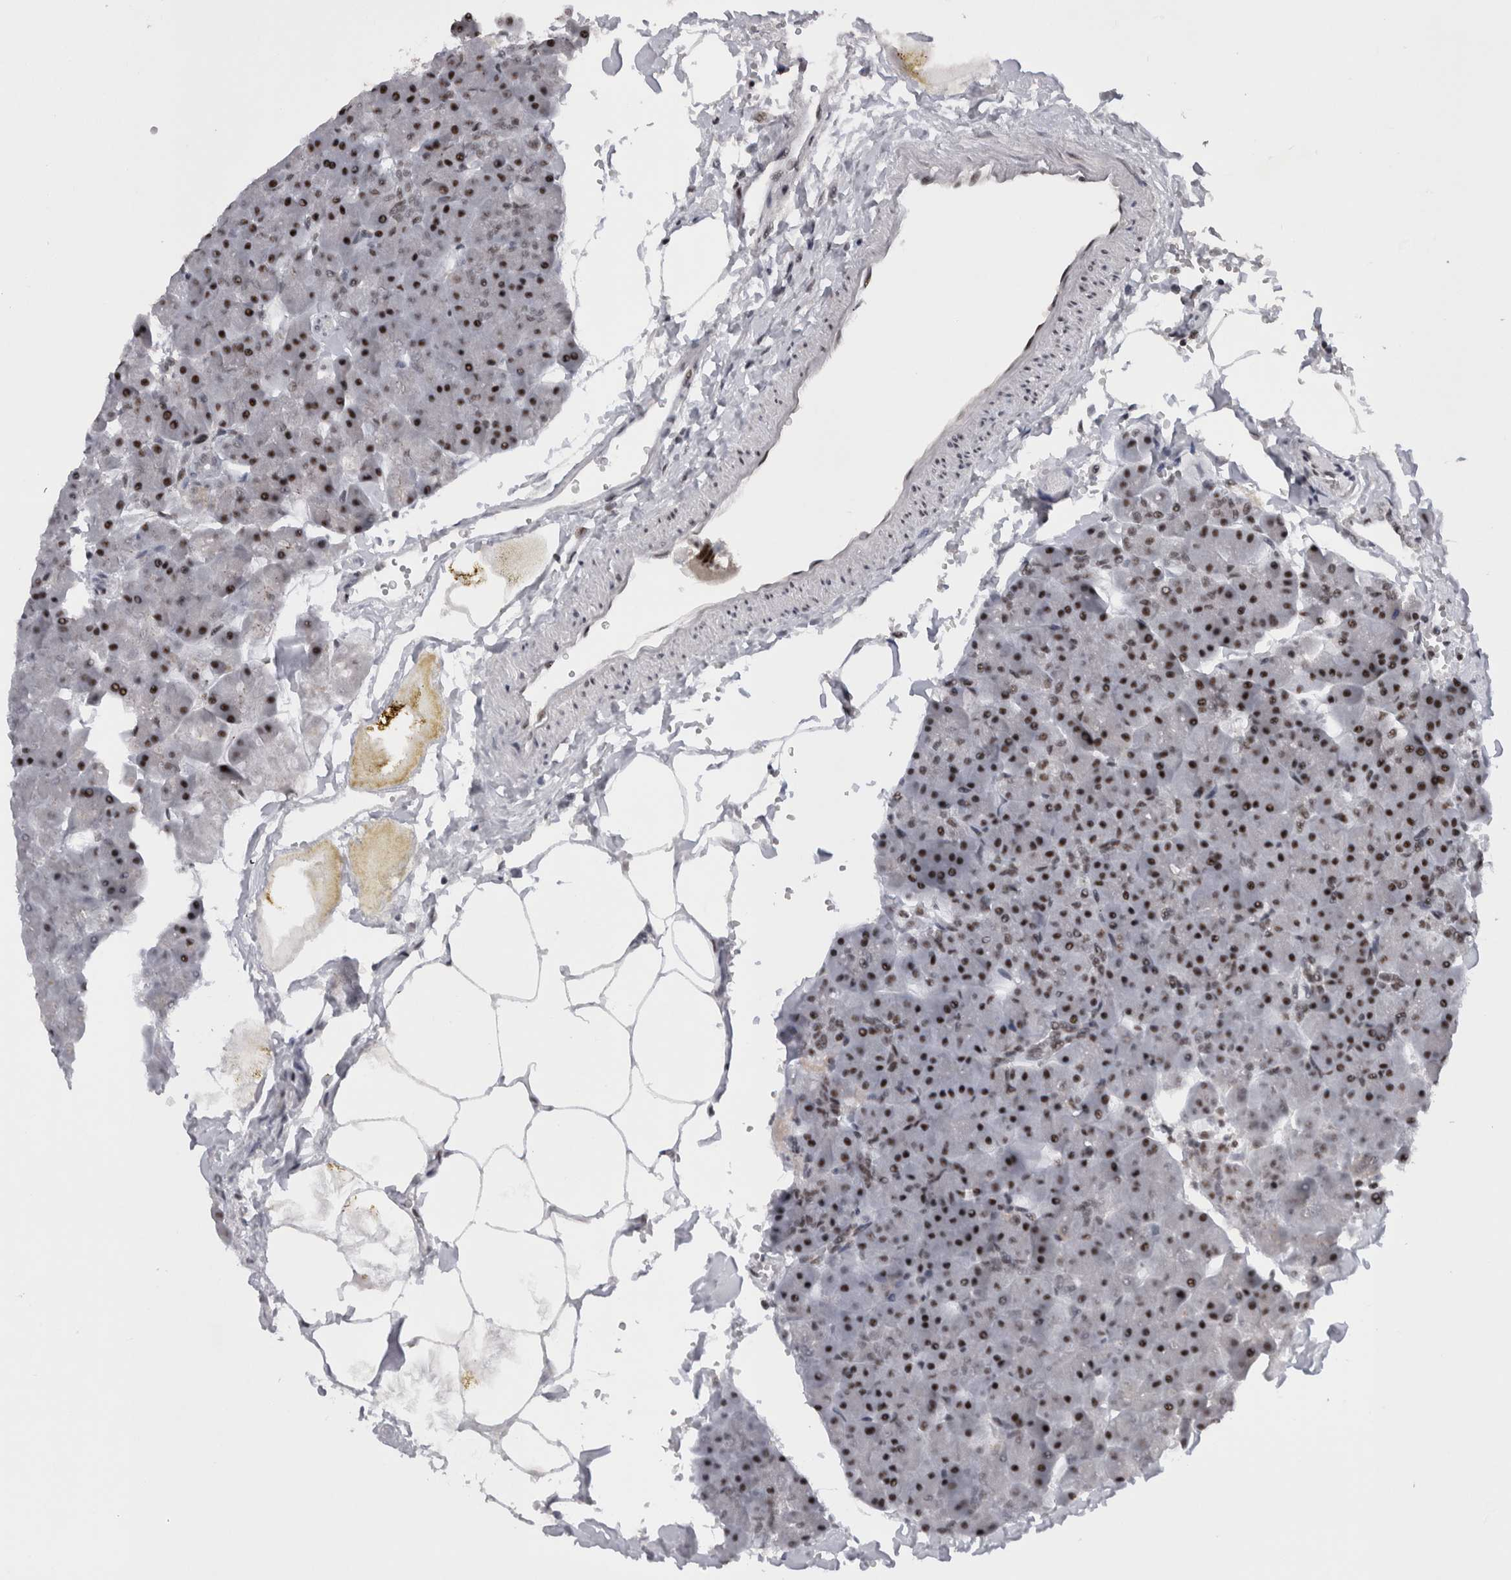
{"staining": {"intensity": "strong", "quantity": ">75%", "location": "nuclear"}, "tissue": "pancreas", "cell_type": "Exocrine glandular cells", "image_type": "normal", "snomed": [{"axis": "morphology", "description": "Normal tissue, NOS"}, {"axis": "topography", "description": "Pancreas"}], "caption": "Benign pancreas exhibits strong nuclear staining in about >75% of exocrine glandular cells.", "gene": "CDK11A", "patient": {"sex": "male", "age": 35}}